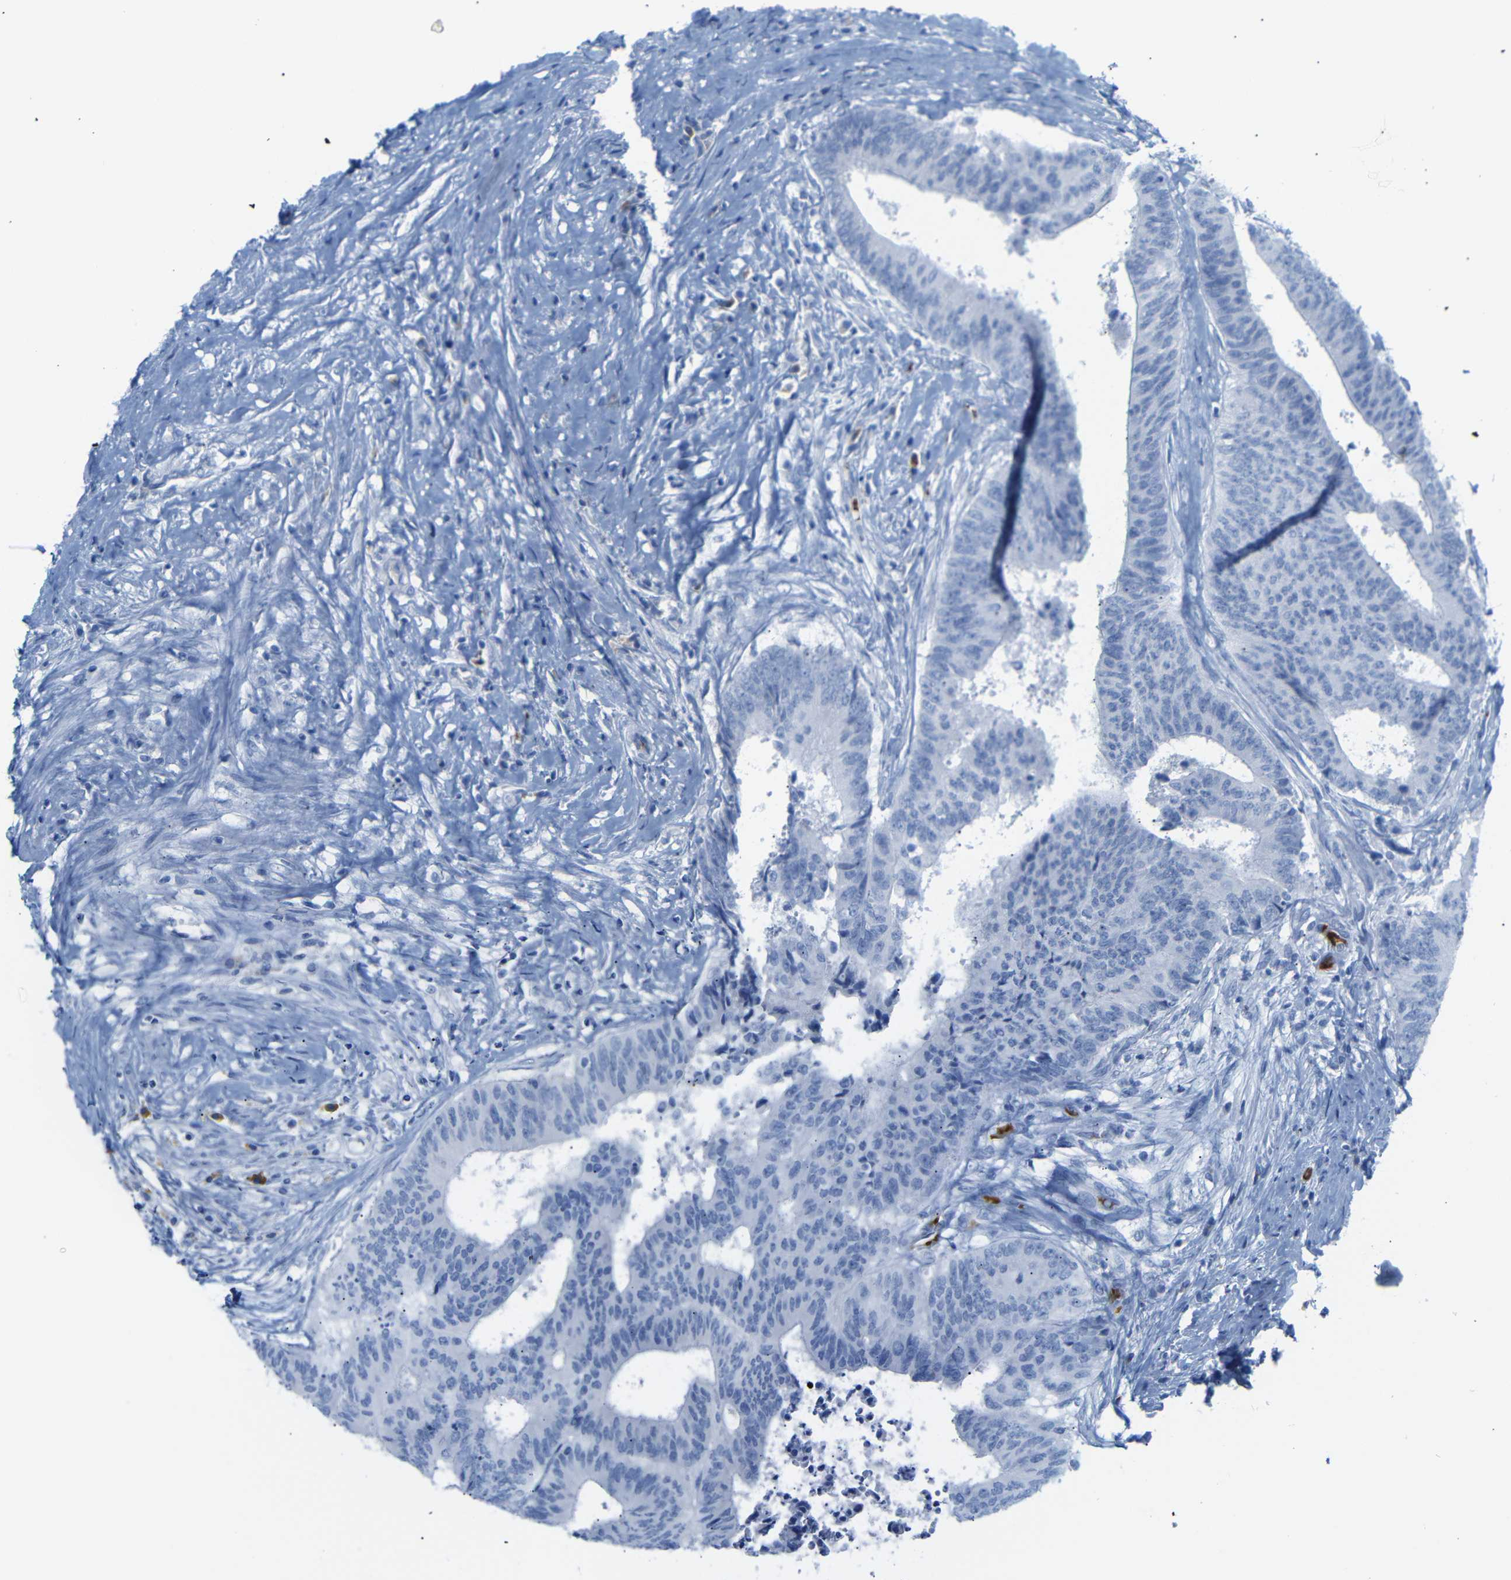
{"staining": {"intensity": "negative", "quantity": "none", "location": "none"}, "tissue": "colorectal cancer", "cell_type": "Tumor cells", "image_type": "cancer", "snomed": [{"axis": "morphology", "description": "Adenocarcinoma, NOS"}, {"axis": "topography", "description": "Rectum"}], "caption": "IHC photomicrograph of human adenocarcinoma (colorectal) stained for a protein (brown), which displays no positivity in tumor cells.", "gene": "ERVMER34-1", "patient": {"sex": "male", "age": 72}}